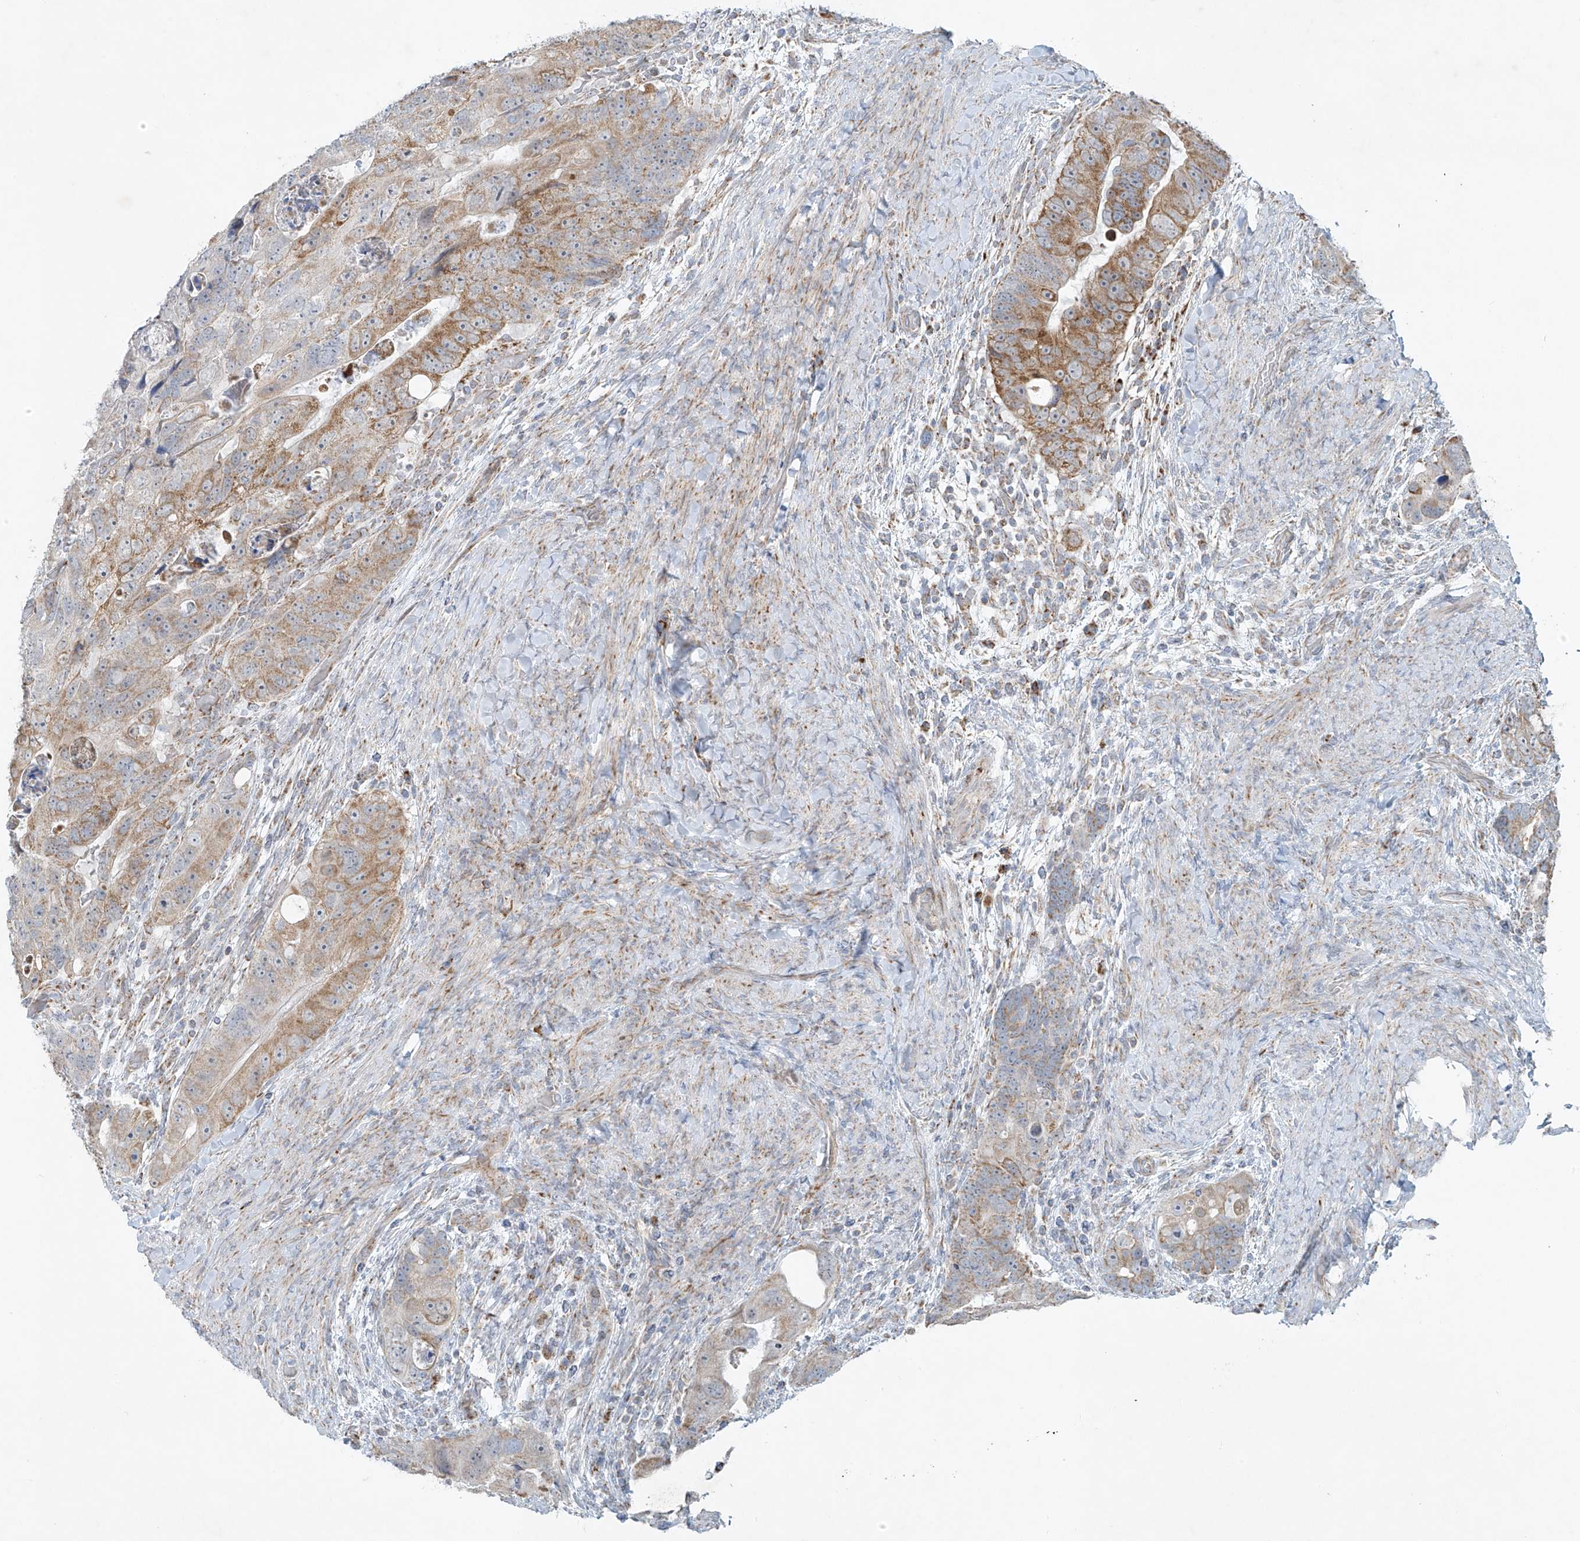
{"staining": {"intensity": "moderate", "quantity": ">75%", "location": "cytoplasmic/membranous"}, "tissue": "colorectal cancer", "cell_type": "Tumor cells", "image_type": "cancer", "snomed": [{"axis": "morphology", "description": "Adenocarcinoma, NOS"}, {"axis": "topography", "description": "Rectum"}], "caption": "DAB (3,3'-diaminobenzidine) immunohistochemical staining of human colorectal adenocarcinoma reveals moderate cytoplasmic/membranous protein staining in approximately >75% of tumor cells.", "gene": "SMDT1", "patient": {"sex": "male", "age": 59}}